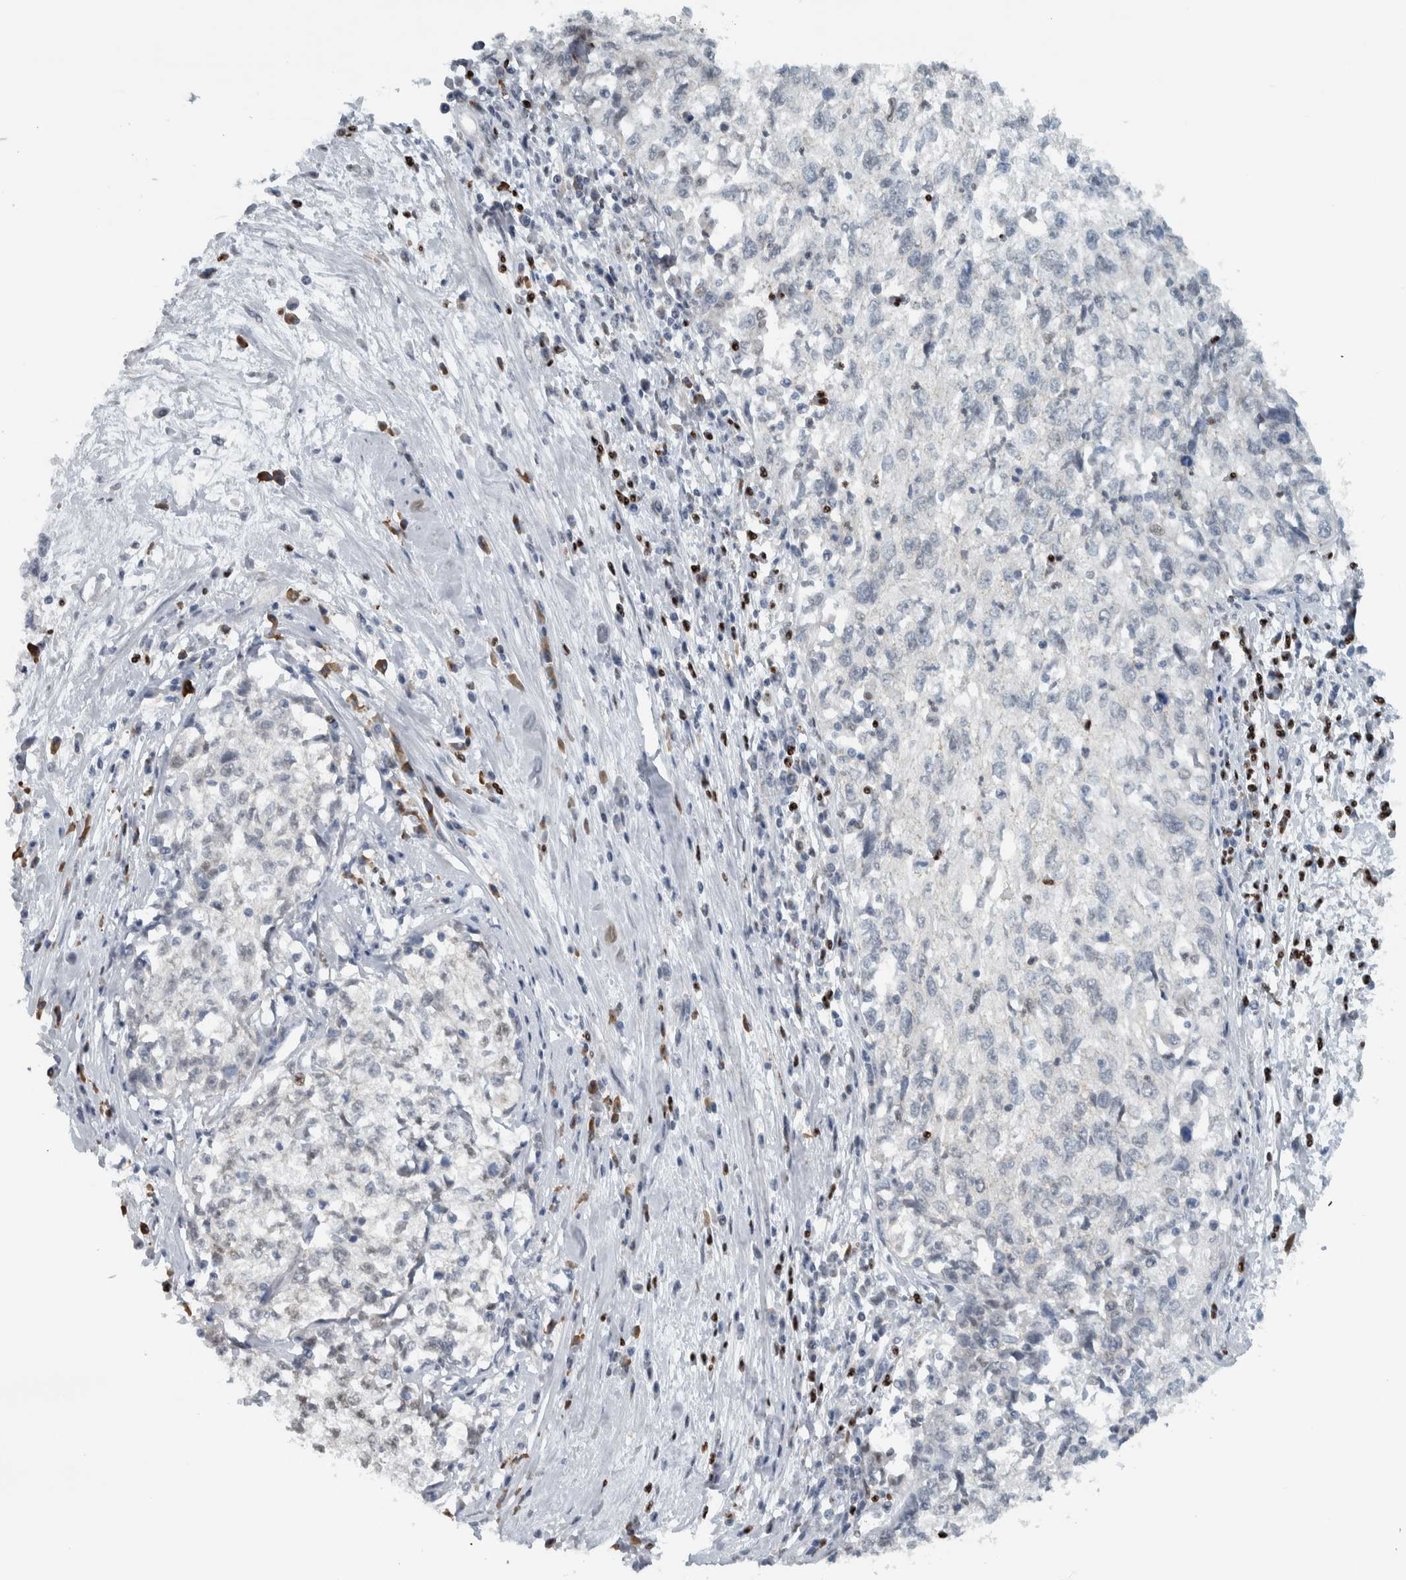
{"staining": {"intensity": "negative", "quantity": "none", "location": "none"}, "tissue": "cervical cancer", "cell_type": "Tumor cells", "image_type": "cancer", "snomed": [{"axis": "morphology", "description": "Squamous cell carcinoma, NOS"}, {"axis": "topography", "description": "Cervix"}], "caption": "Tumor cells are negative for brown protein staining in squamous cell carcinoma (cervical).", "gene": "ADPRM", "patient": {"sex": "female", "age": 57}}